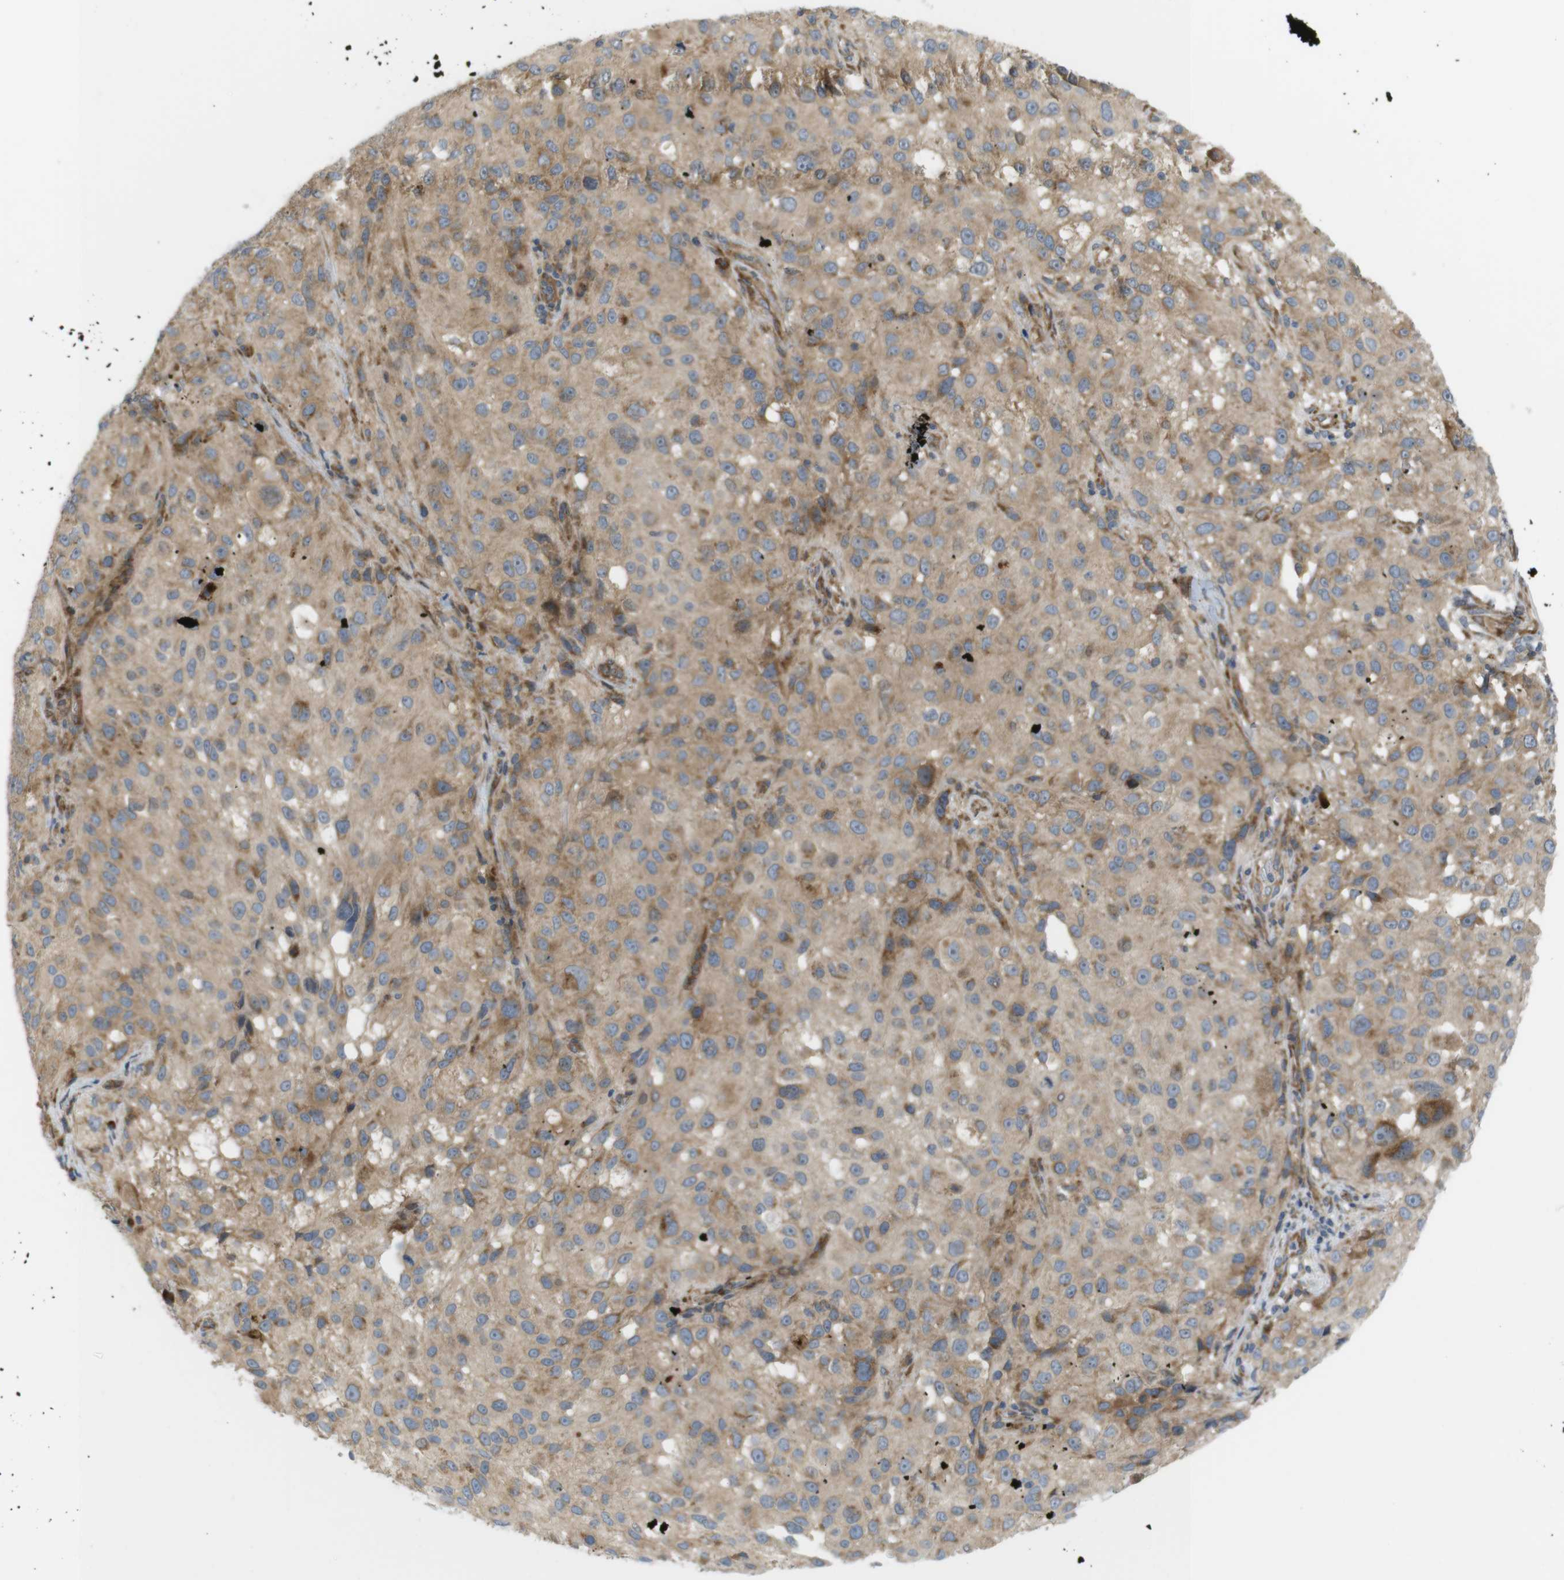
{"staining": {"intensity": "moderate", "quantity": ">75%", "location": "cytoplasmic/membranous"}, "tissue": "melanoma", "cell_type": "Tumor cells", "image_type": "cancer", "snomed": [{"axis": "morphology", "description": "Necrosis, NOS"}, {"axis": "morphology", "description": "Malignant melanoma, NOS"}, {"axis": "topography", "description": "Skin"}], "caption": "High-magnification brightfield microscopy of melanoma stained with DAB (brown) and counterstained with hematoxylin (blue). tumor cells exhibit moderate cytoplasmic/membranous positivity is seen in approximately>75% of cells. (brown staining indicates protein expression, while blue staining denotes nuclei).", "gene": "GJC3", "patient": {"sex": "female", "age": 87}}